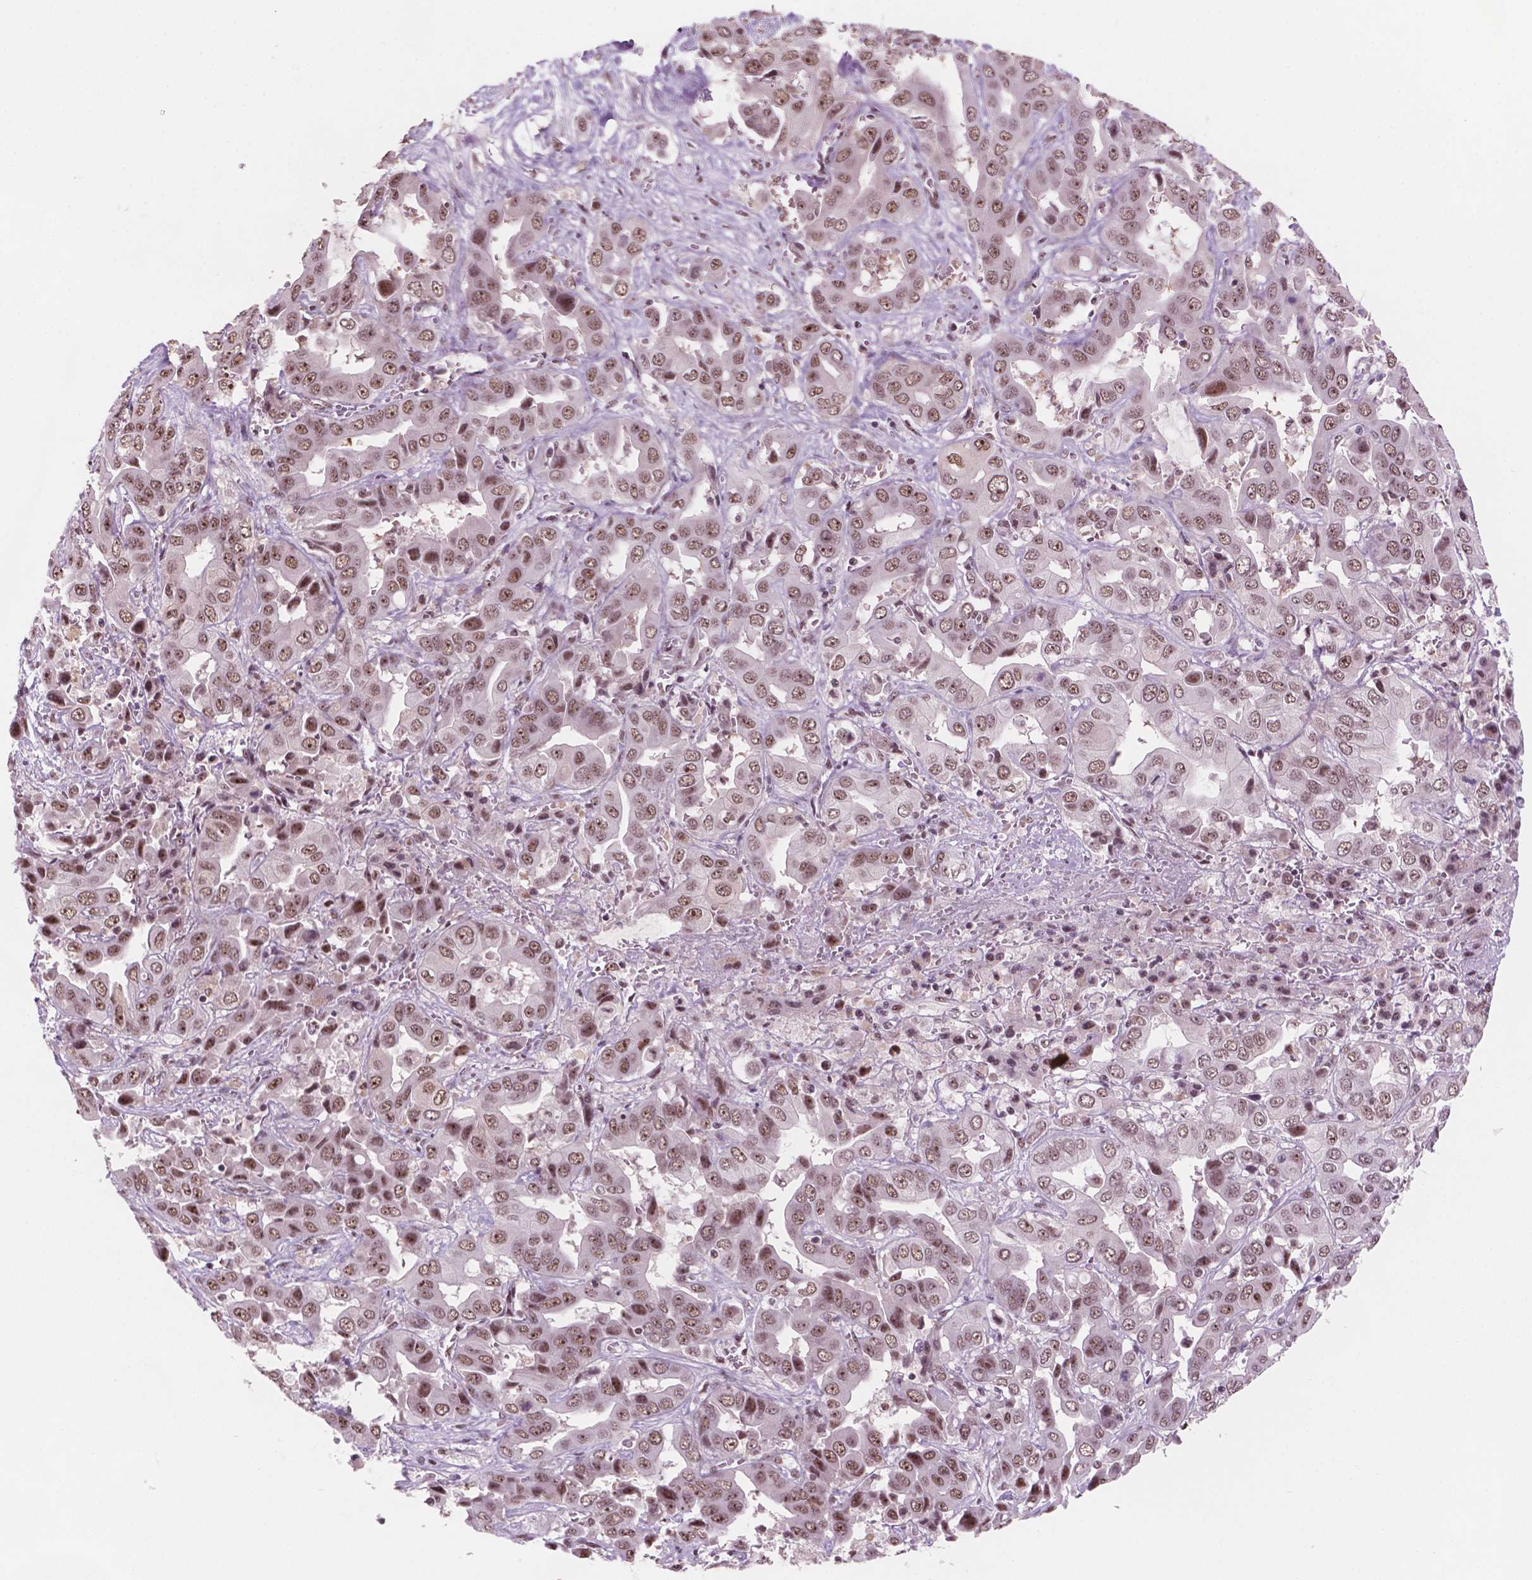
{"staining": {"intensity": "moderate", "quantity": ">75%", "location": "nuclear"}, "tissue": "liver cancer", "cell_type": "Tumor cells", "image_type": "cancer", "snomed": [{"axis": "morphology", "description": "Cholangiocarcinoma"}, {"axis": "topography", "description": "Liver"}], "caption": "Cholangiocarcinoma (liver) stained with a brown dye reveals moderate nuclear positive expression in about >75% of tumor cells.", "gene": "POLR2E", "patient": {"sex": "female", "age": 52}}